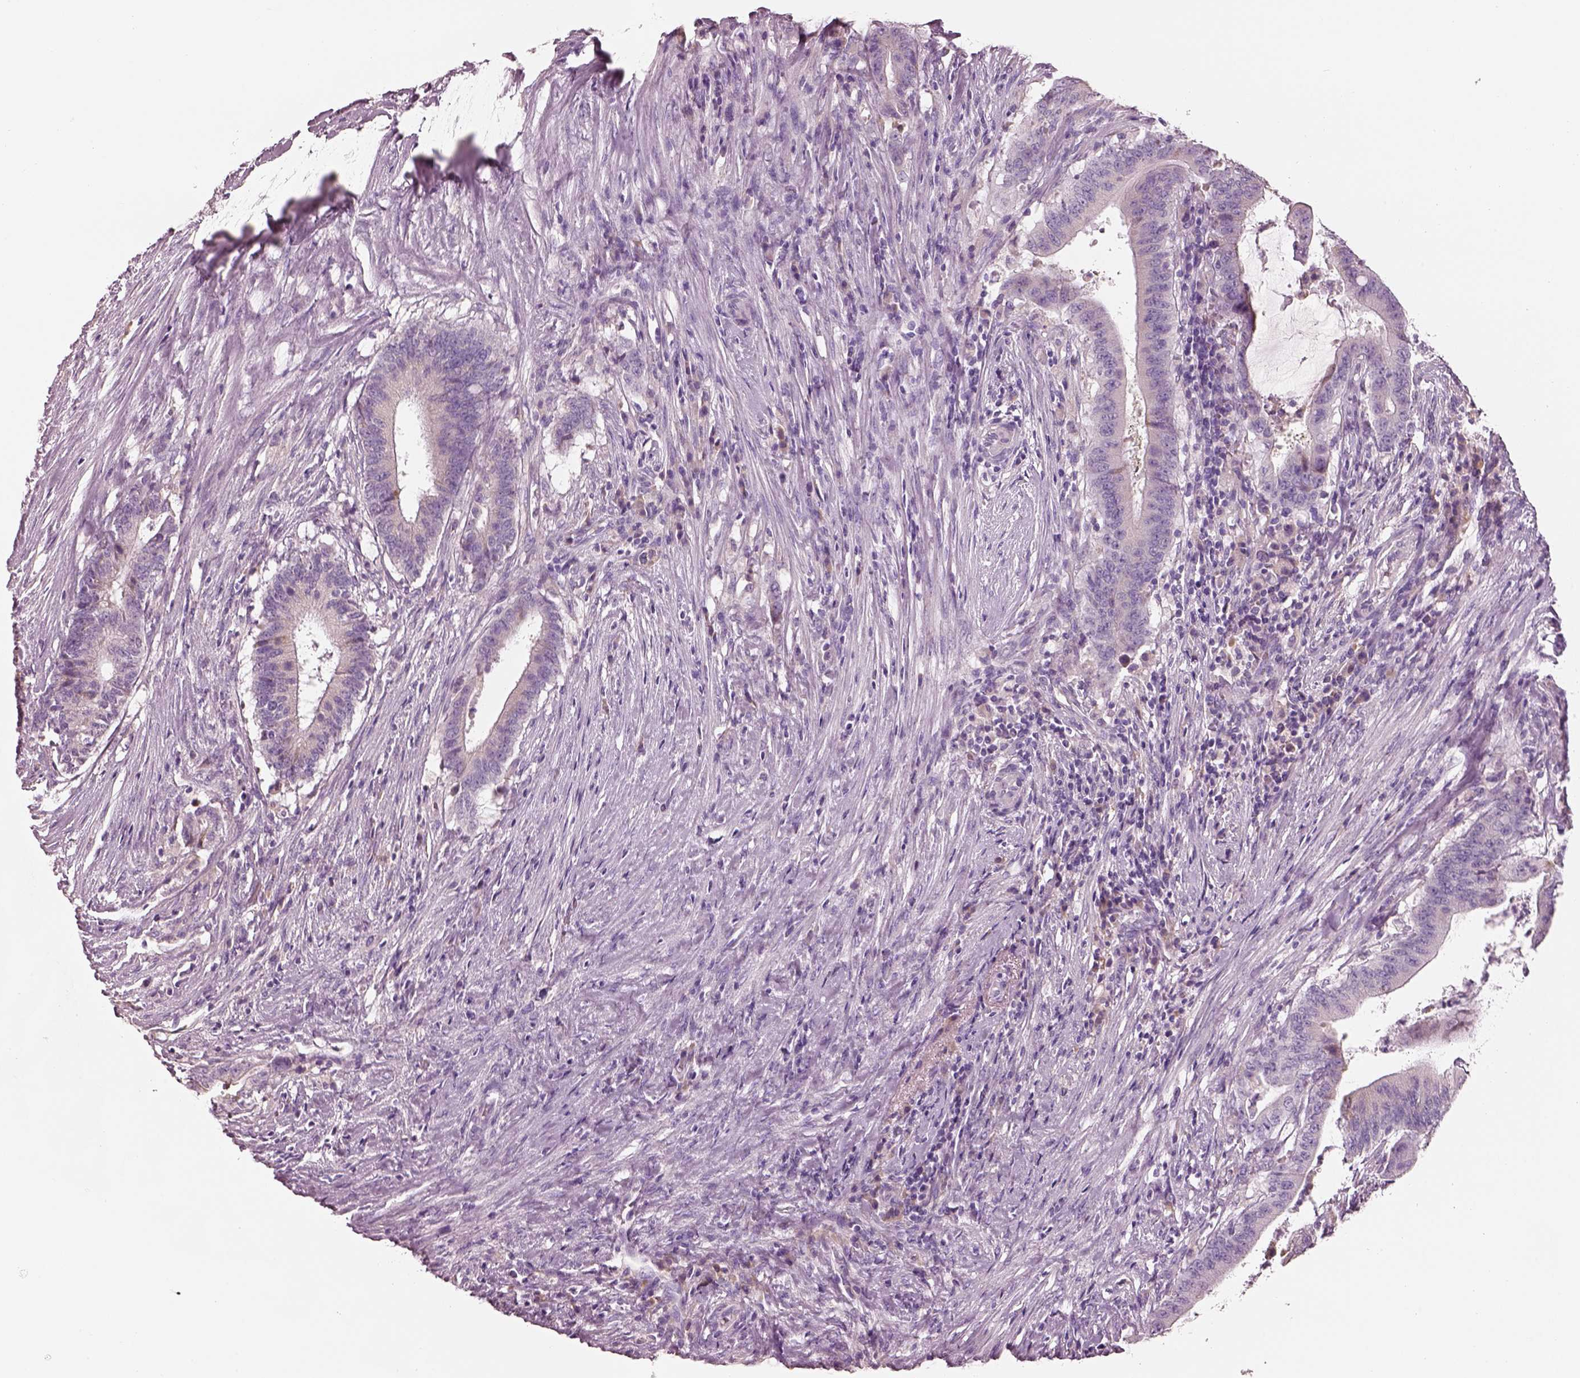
{"staining": {"intensity": "negative", "quantity": "none", "location": "none"}, "tissue": "colorectal cancer", "cell_type": "Tumor cells", "image_type": "cancer", "snomed": [{"axis": "morphology", "description": "Adenocarcinoma, NOS"}, {"axis": "topography", "description": "Colon"}], "caption": "Immunohistochemistry of colorectal cancer (adenocarcinoma) shows no positivity in tumor cells. Brightfield microscopy of immunohistochemistry (IHC) stained with DAB (3,3'-diaminobenzidine) (brown) and hematoxylin (blue), captured at high magnification.", "gene": "PNOC", "patient": {"sex": "female", "age": 43}}